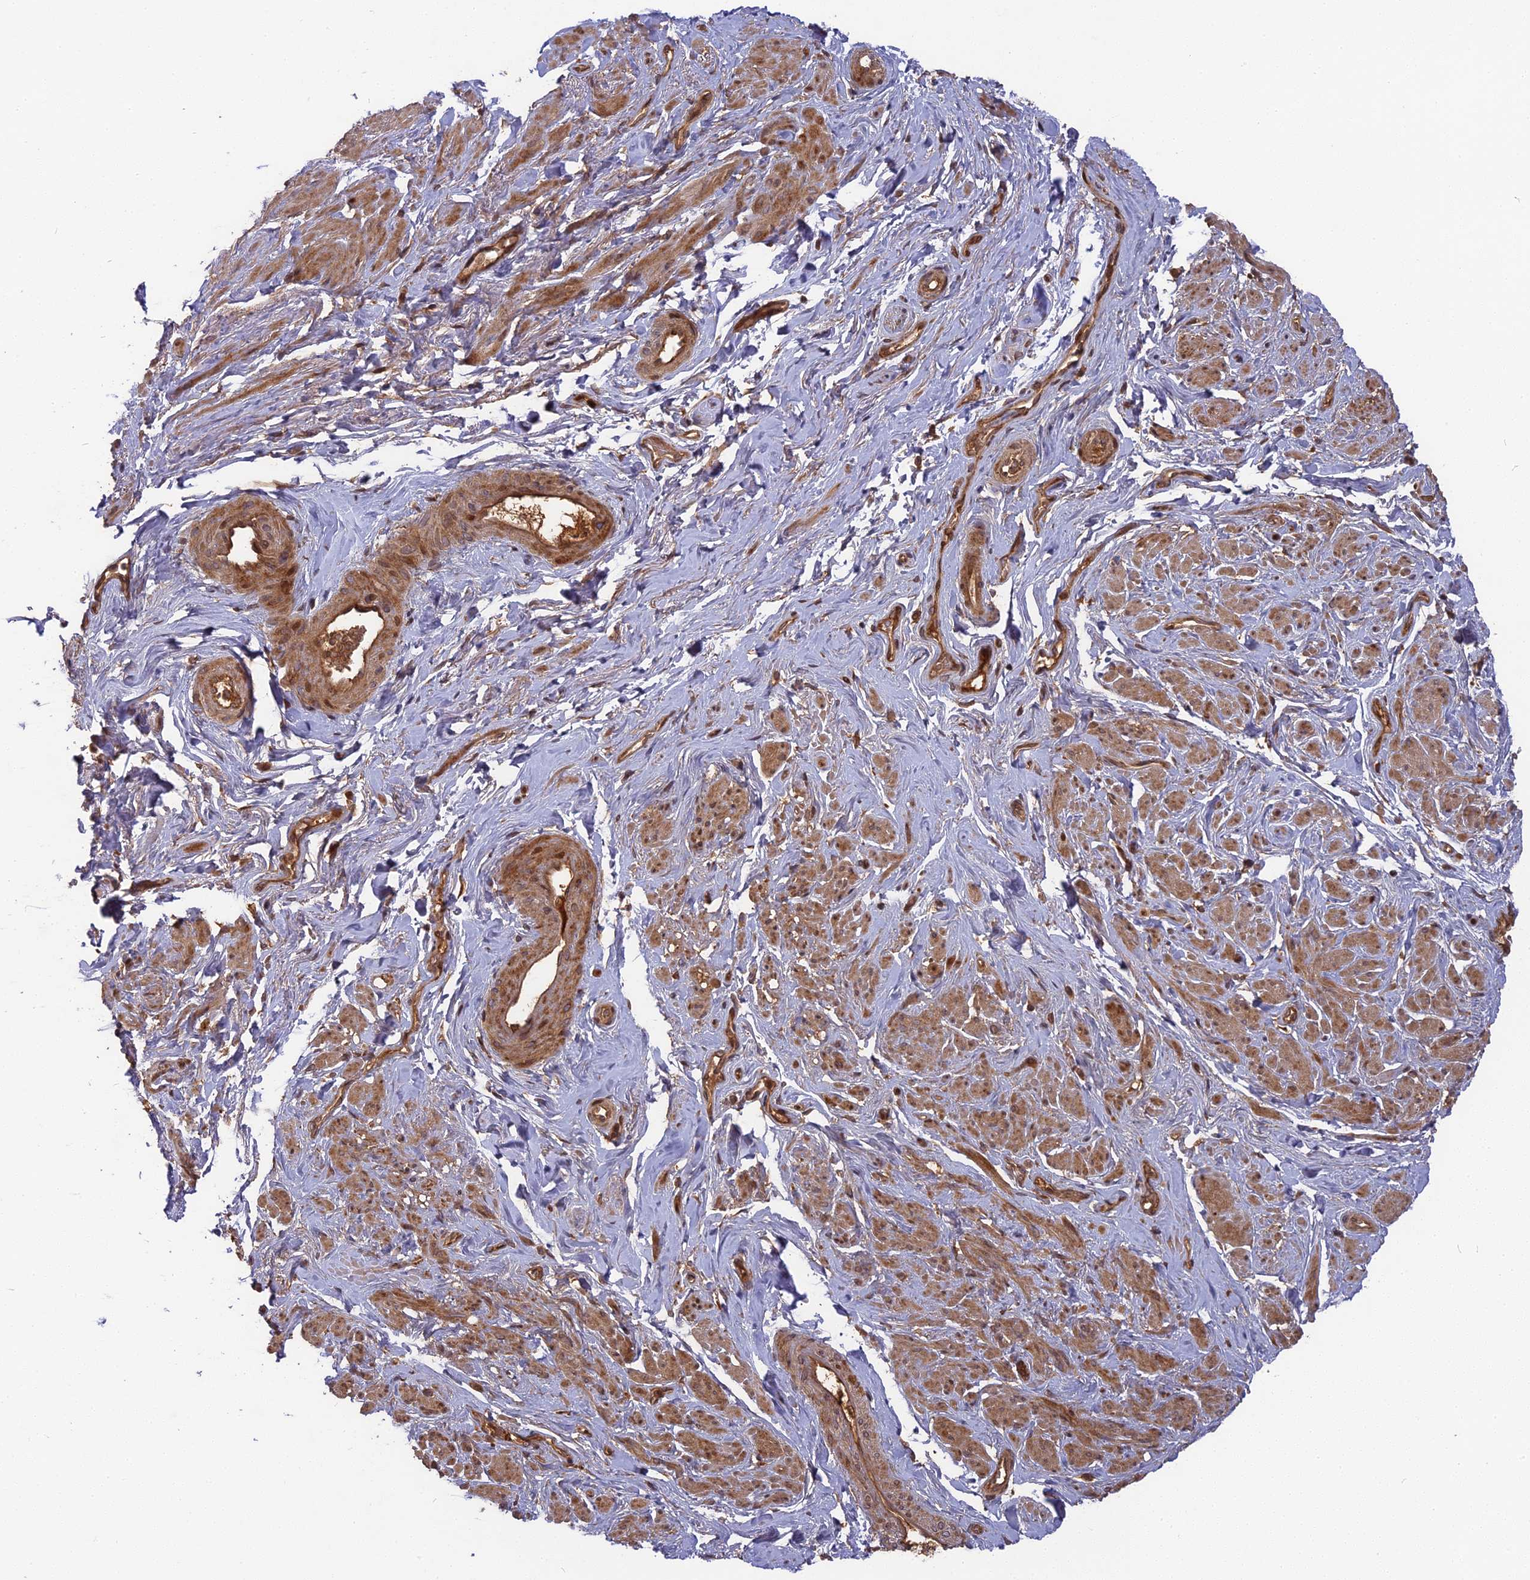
{"staining": {"intensity": "moderate", "quantity": "25%-75%", "location": "cytoplasmic/membranous"}, "tissue": "smooth muscle", "cell_type": "Smooth muscle cells", "image_type": "normal", "snomed": [{"axis": "morphology", "description": "Normal tissue, NOS"}, {"axis": "topography", "description": "Smooth muscle"}, {"axis": "topography", "description": "Peripheral nerve tissue"}], "caption": "There is medium levels of moderate cytoplasmic/membranous expression in smooth muscle cells of normal smooth muscle, as demonstrated by immunohistochemical staining (brown color).", "gene": "TMUB2", "patient": {"sex": "male", "age": 69}}